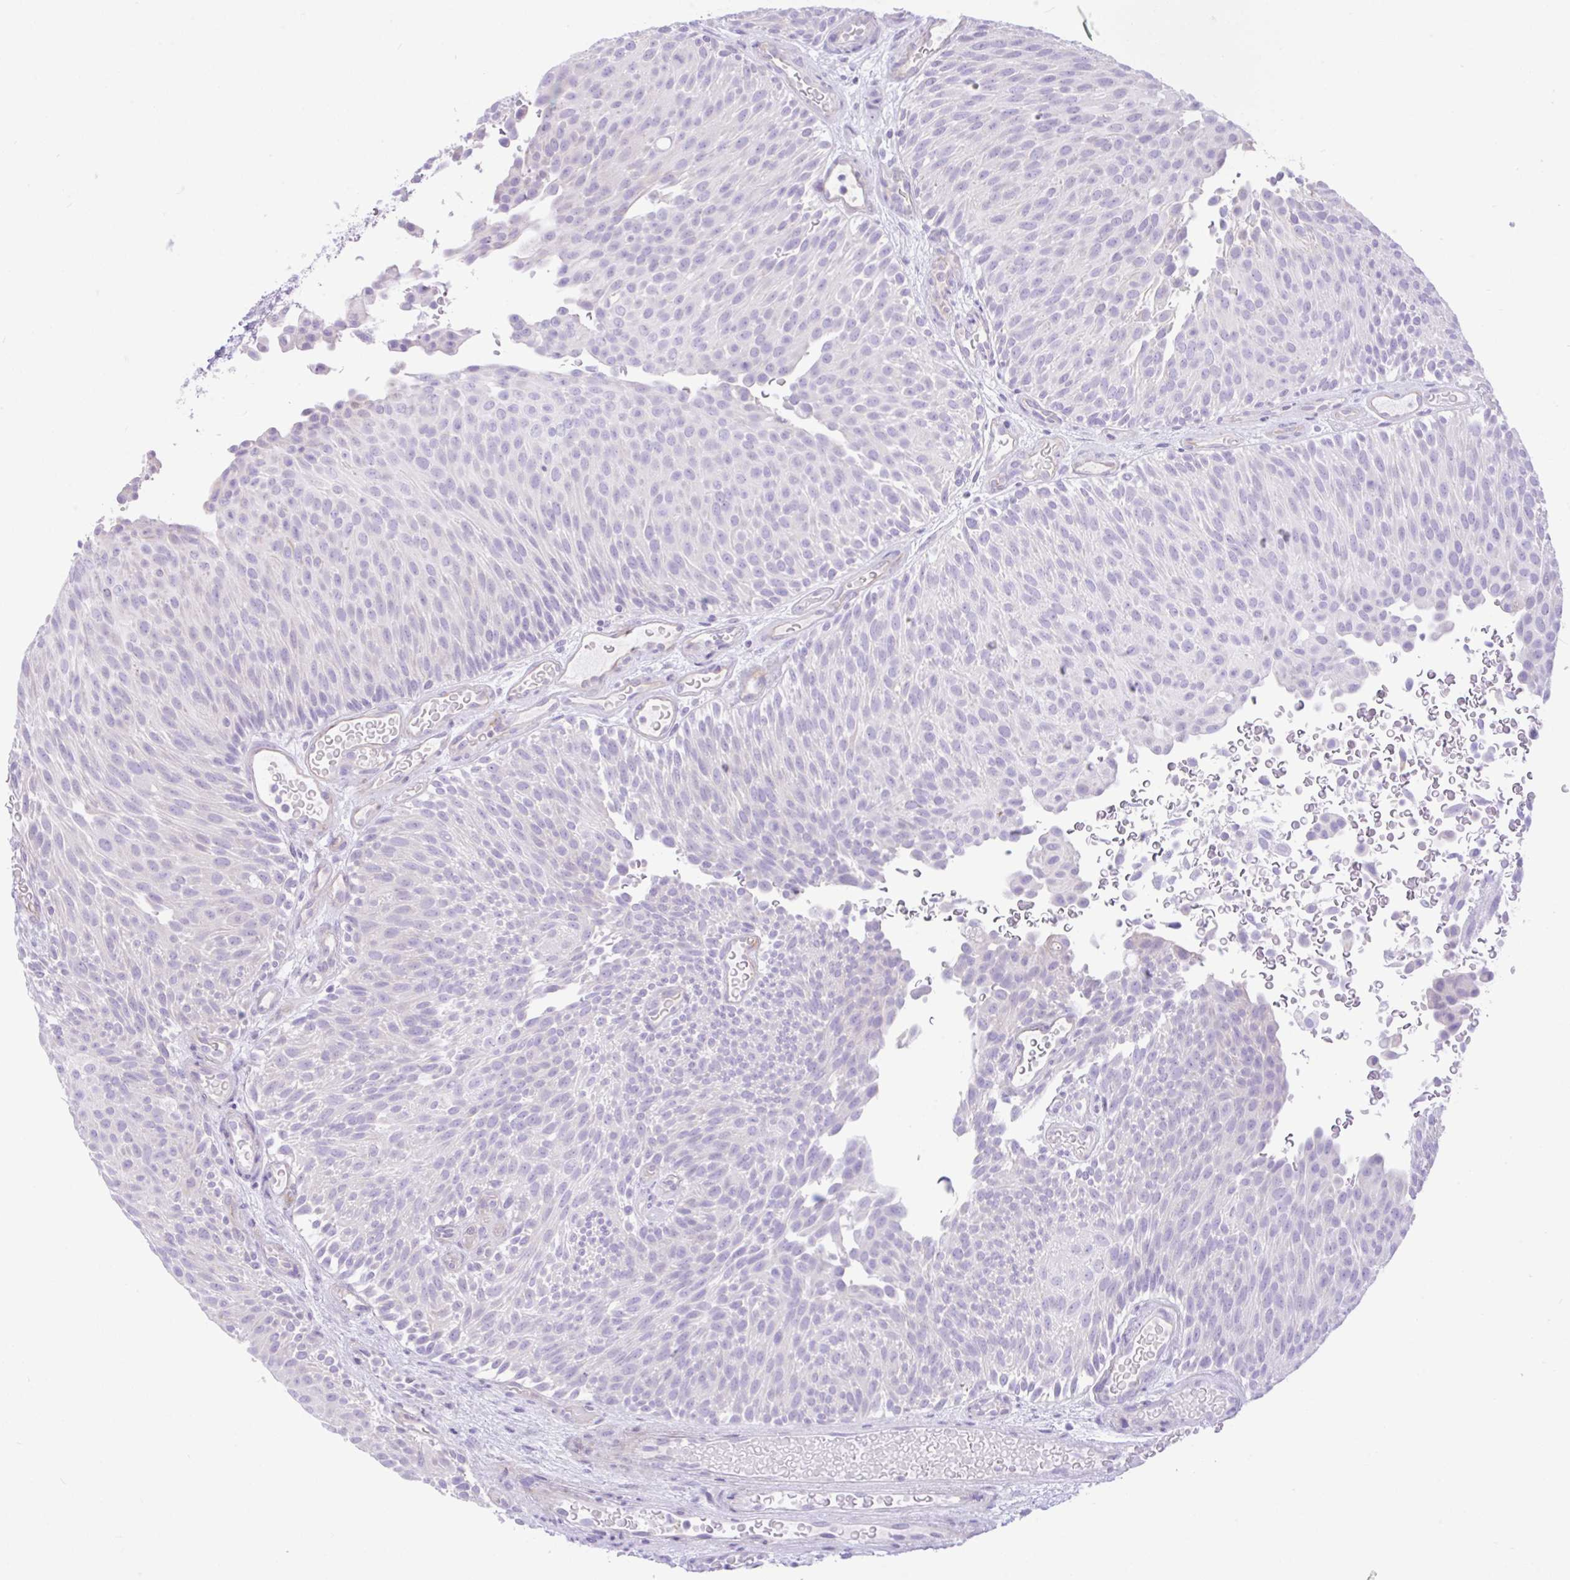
{"staining": {"intensity": "negative", "quantity": "none", "location": "none"}, "tissue": "urothelial cancer", "cell_type": "Tumor cells", "image_type": "cancer", "snomed": [{"axis": "morphology", "description": "Urothelial carcinoma, Low grade"}, {"axis": "topography", "description": "Urinary bladder"}], "caption": "IHC histopathology image of neoplastic tissue: human urothelial cancer stained with DAB reveals no significant protein positivity in tumor cells.", "gene": "ZNF101", "patient": {"sex": "male", "age": 78}}